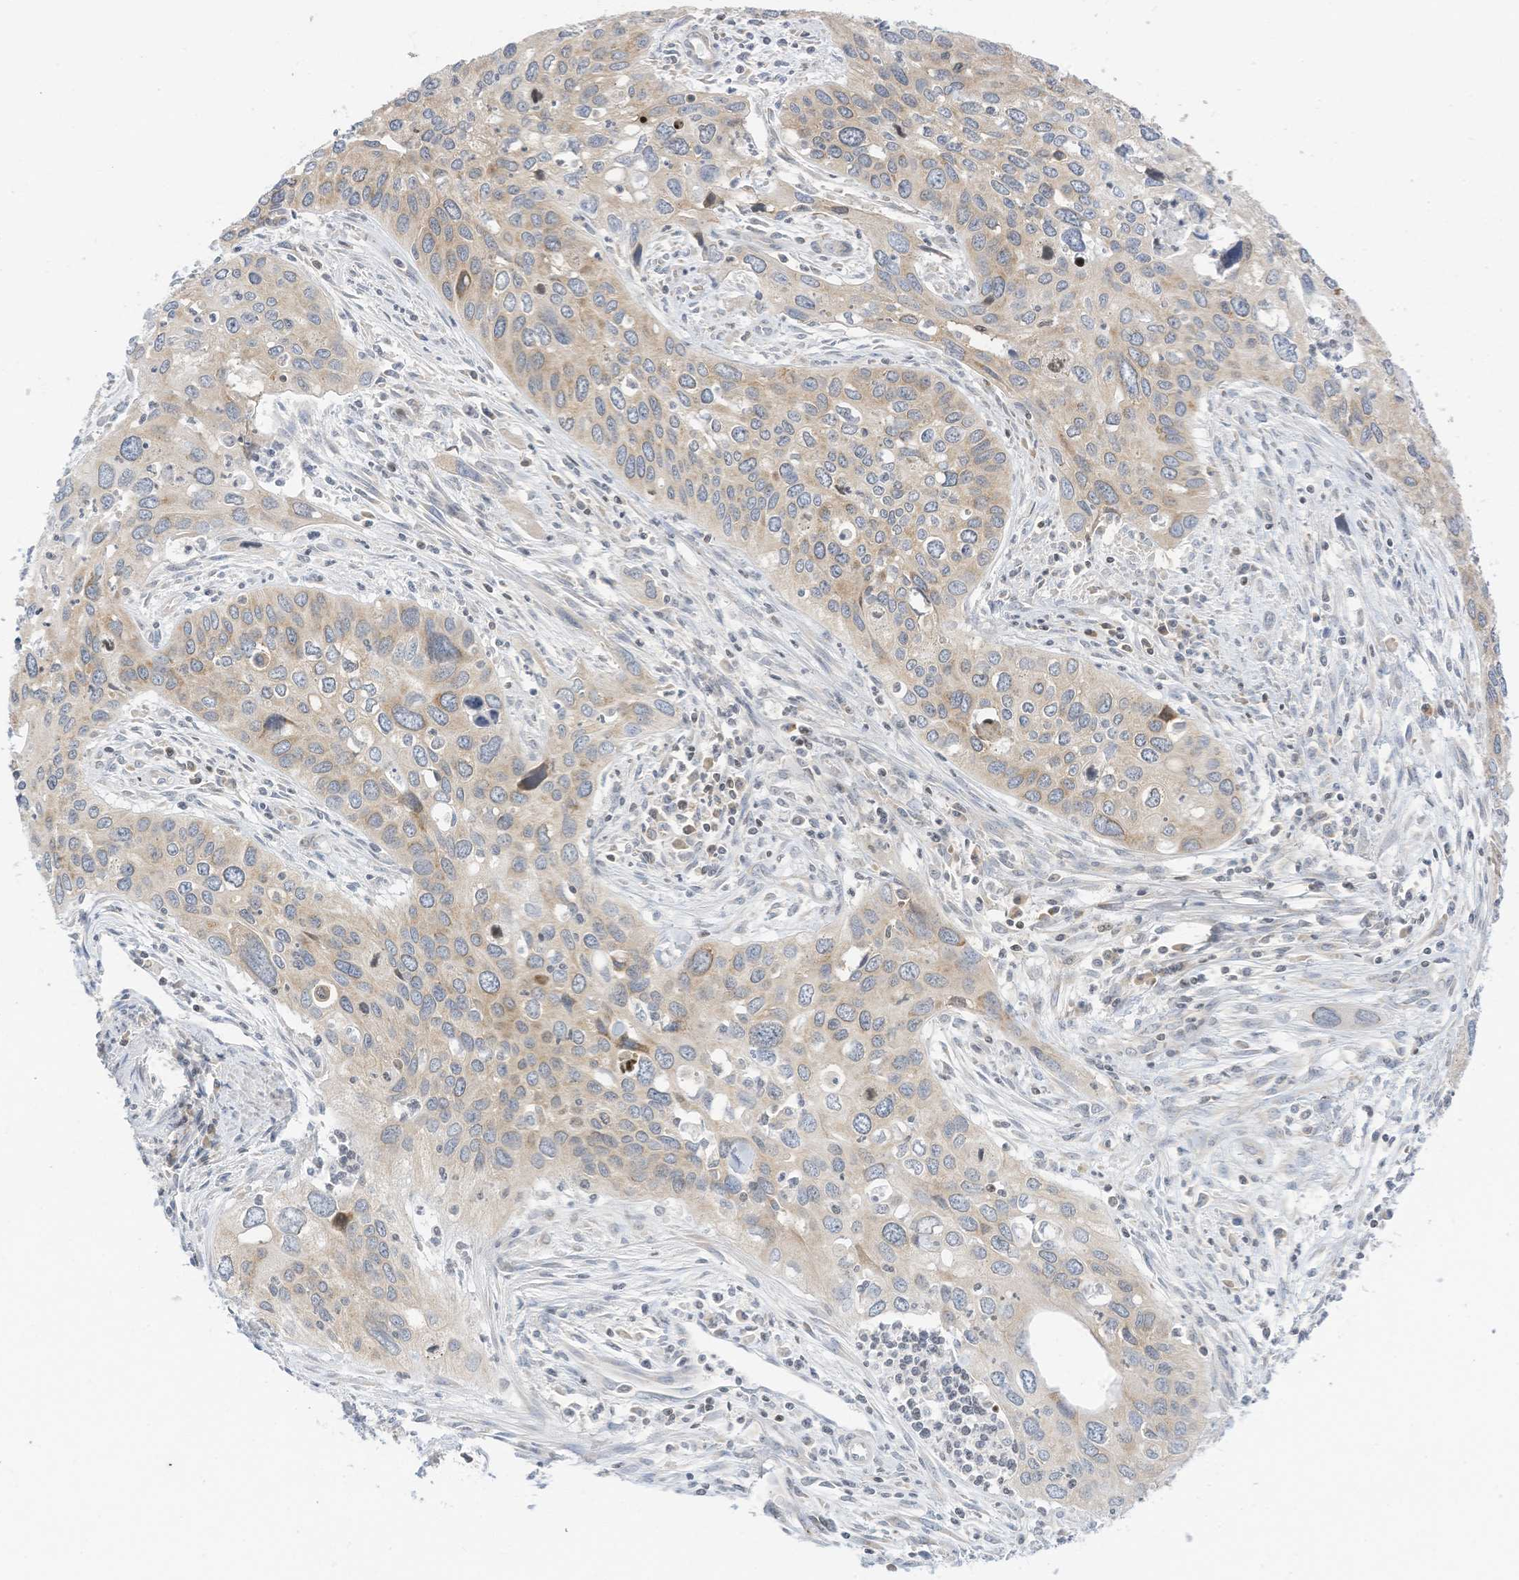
{"staining": {"intensity": "weak", "quantity": "<25%", "location": "cytoplasmic/membranous"}, "tissue": "cervical cancer", "cell_type": "Tumor cells", "image_type": "cancer", "snomed": [{"axis": "morphology", "description": "Squamous cell carcinoma, NOS"}, {"axis": "topography", "description": "Cervix"}], "caption": "Tumor cells show no significant protein expression in squamous cell carcinoma (cervical).", "gene": "EDF1", "patient": {"sex": "female", "age": 55}}